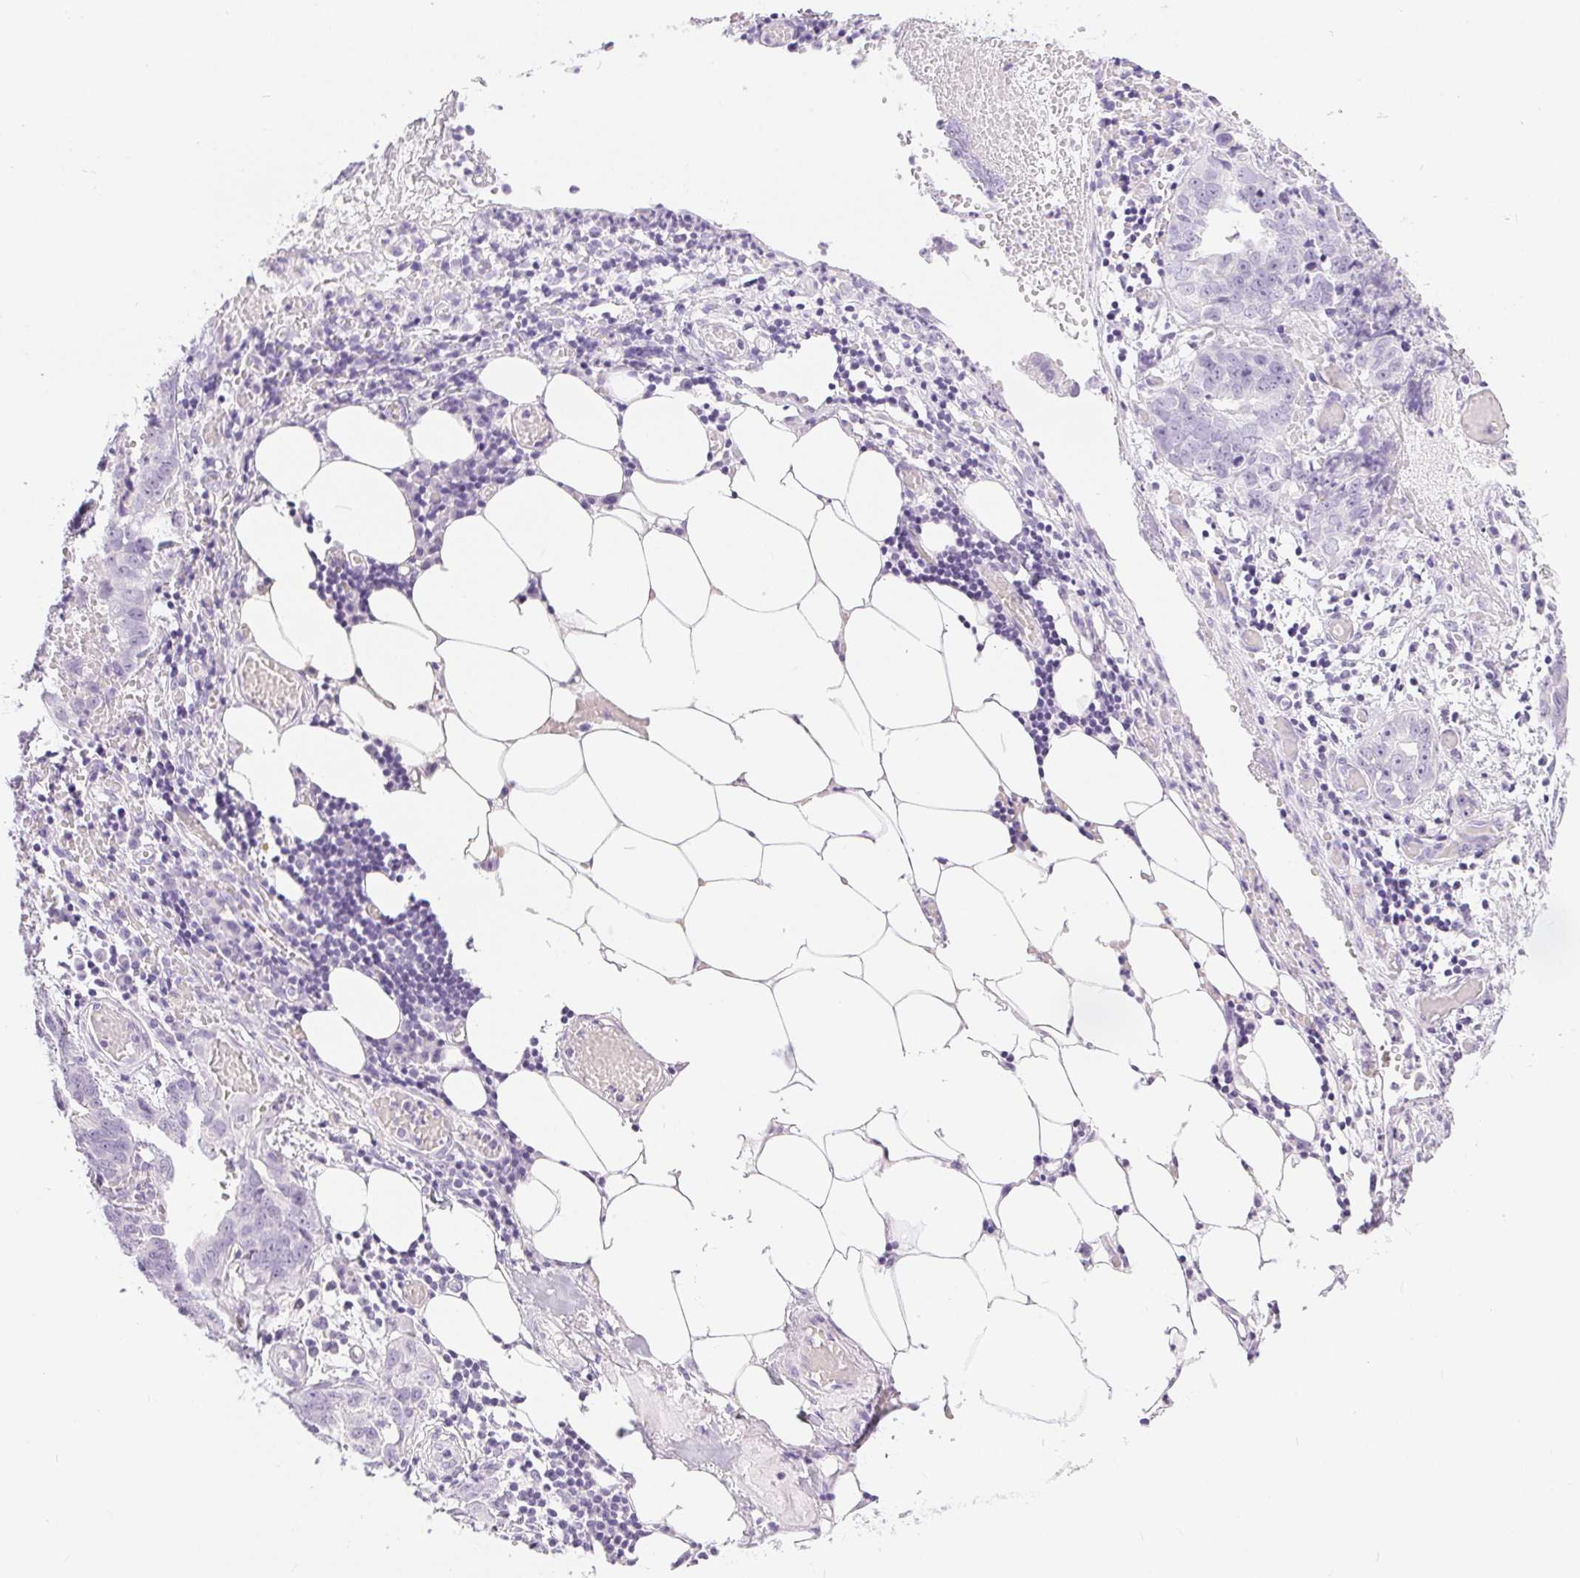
{"staining": {"intensity": "negative", "quantity": "none", "location": "none"}, "tissue": "ovarian cancer", "cell_type": "Tumor cells", "image_type": "cancer", "snomed": [{"axis": "morphology", "description": "Cystadenocarcinoma, serous, NOS"}, {"axis": "topography", "description": "Ovary"}], "caption": "The micrograph displays no significant expression in tumor cells of serous cystadenocarcinoma (ovarian).", "gene": "XDH", "patient": {"sex": "female", "age": 75}}